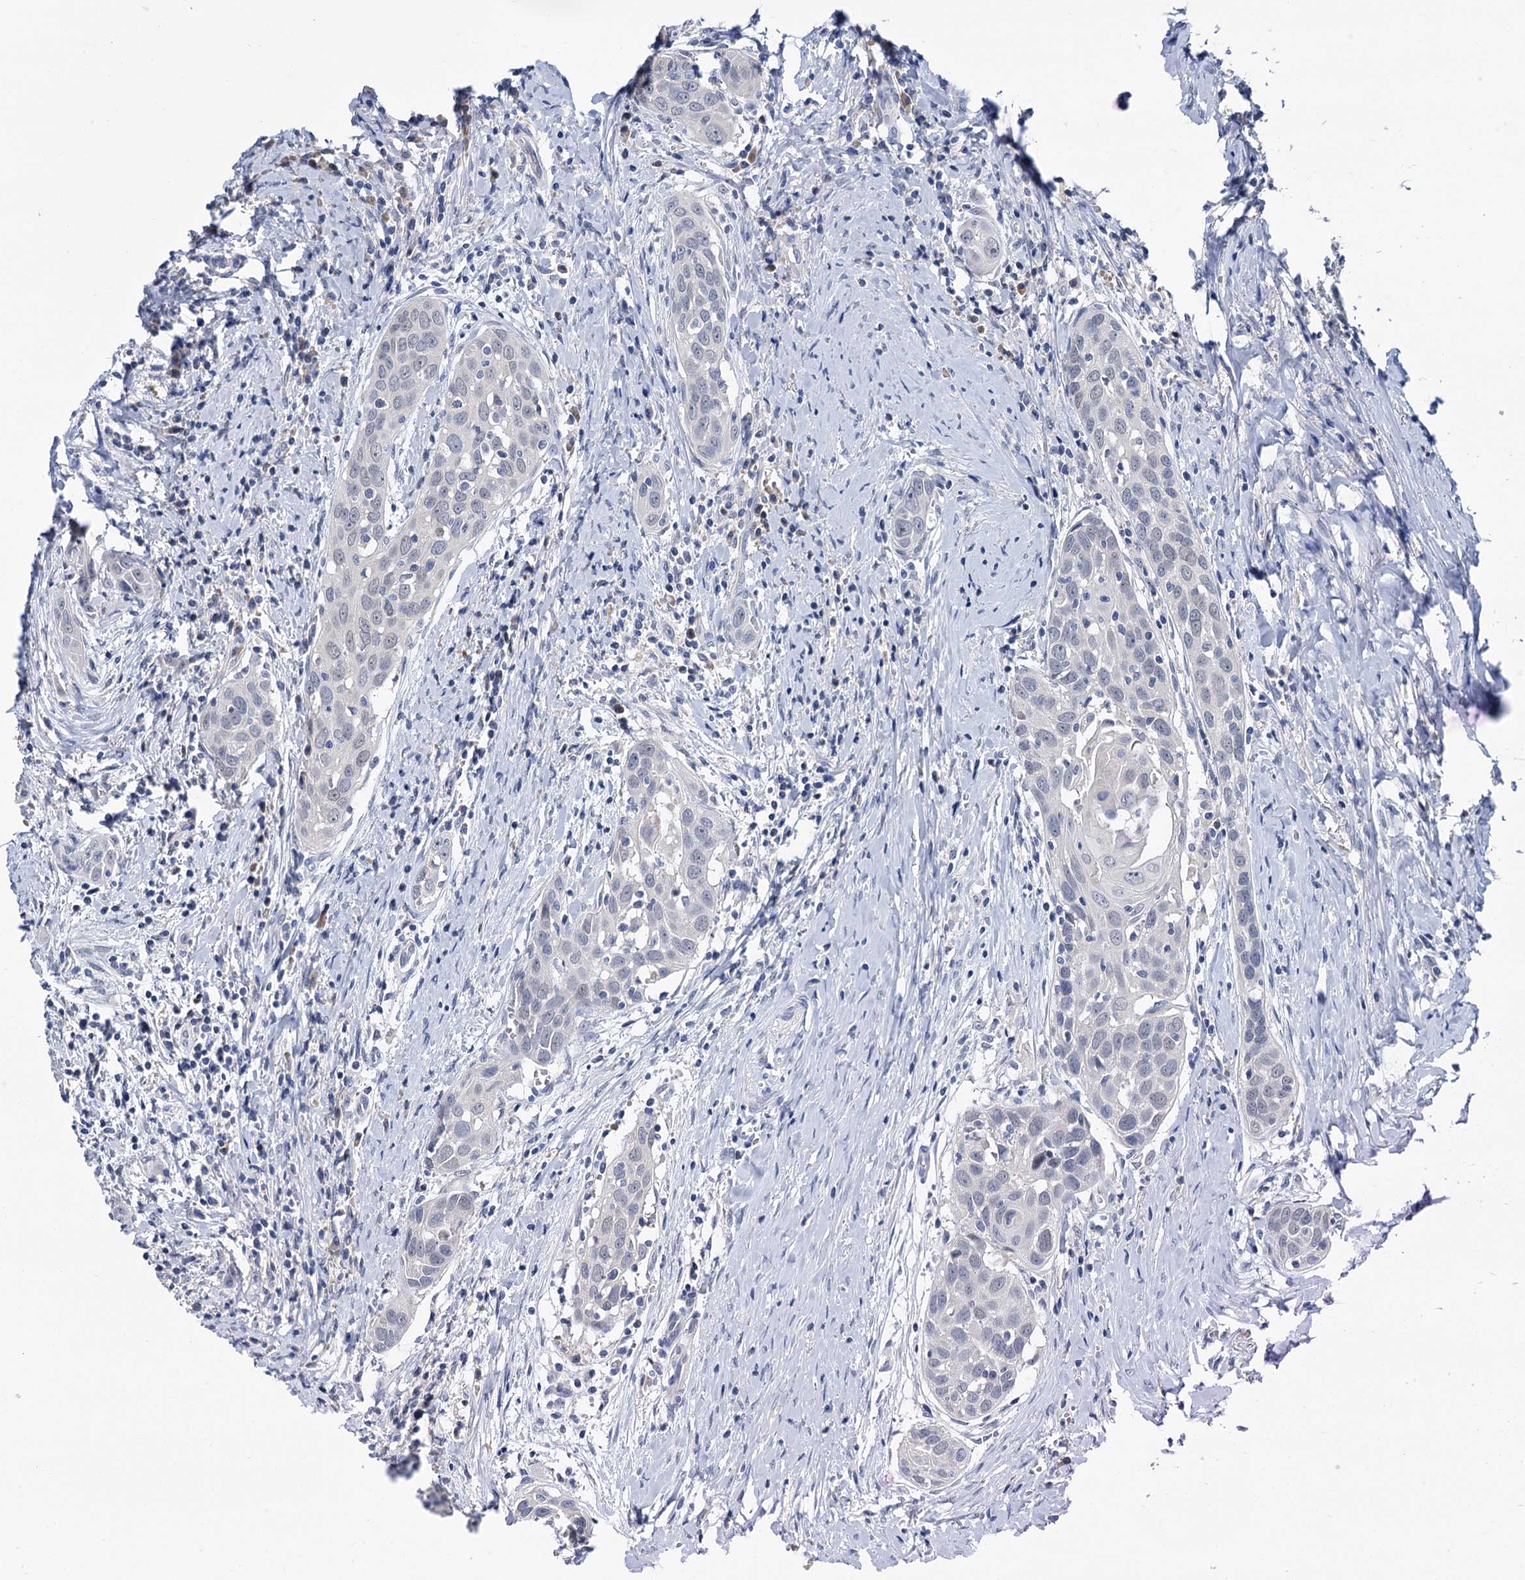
{"staining": {"intensity": "negative", "quantity": "none", "location": "none"}, "tissue": "head and neck cancer", "cell_type": "Tumor cells", "image_type": "cancer", "snomed": [{"axis": "morphology", "description": "Squamous cell carcinoma, NOS"}, {"axis": "topography", "description": "Oral tissue"}, {"axis": "topography", "description": "Head-Neck"}], "caption": "An immunohistochemistry micrograph of head and neck cancer is shown. There is no staining in tumor cells of head and neck cancer.", "gene": "ANKRD42", "patient": {"sex": "female", "age": 50}}